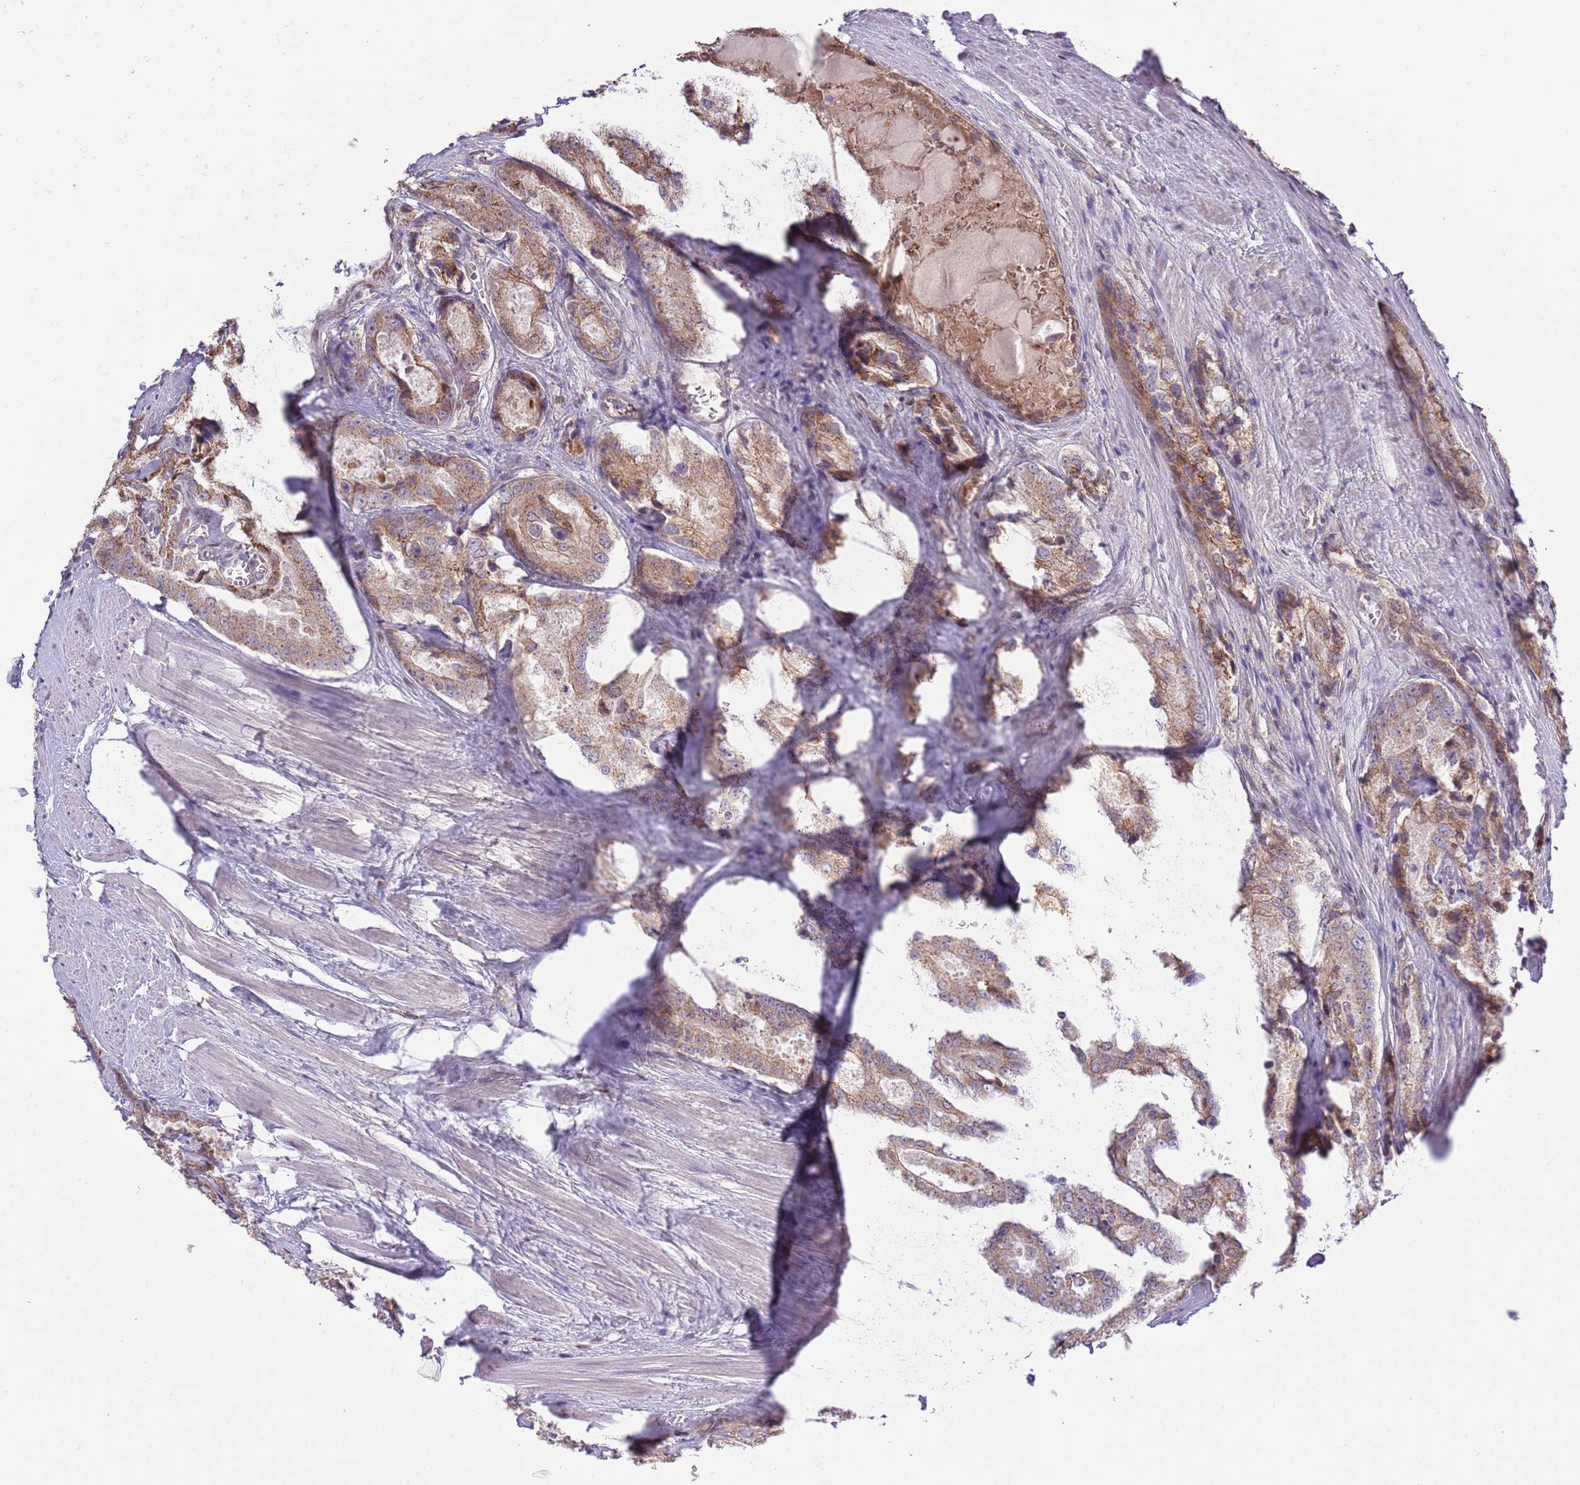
{"staining": {"intensity": "moderate", "quantity": ">75%", "location": "cytoplasmic/membranous"}, "tissue": "prostate cancer", "cell_type": "Tumor cells", "image_type": "cancer", "snomed": [{"axis": "morphology", "description": "Adenocarcinoma, Low grade"}, {"axis": "topography", "description": "Prostate"}], "caption": "Immunohistochemistry (IHC) (DAB (3,3'-diaminobenzidine)) staining of adenocarcinoma (low-grade) (prostate) demonstrates moderate cytoplasmic/membranous protein staining in about >75% of tumor cells.", "gene": "ARL2BP", "patient": {"sex": "male", "age": 68}}